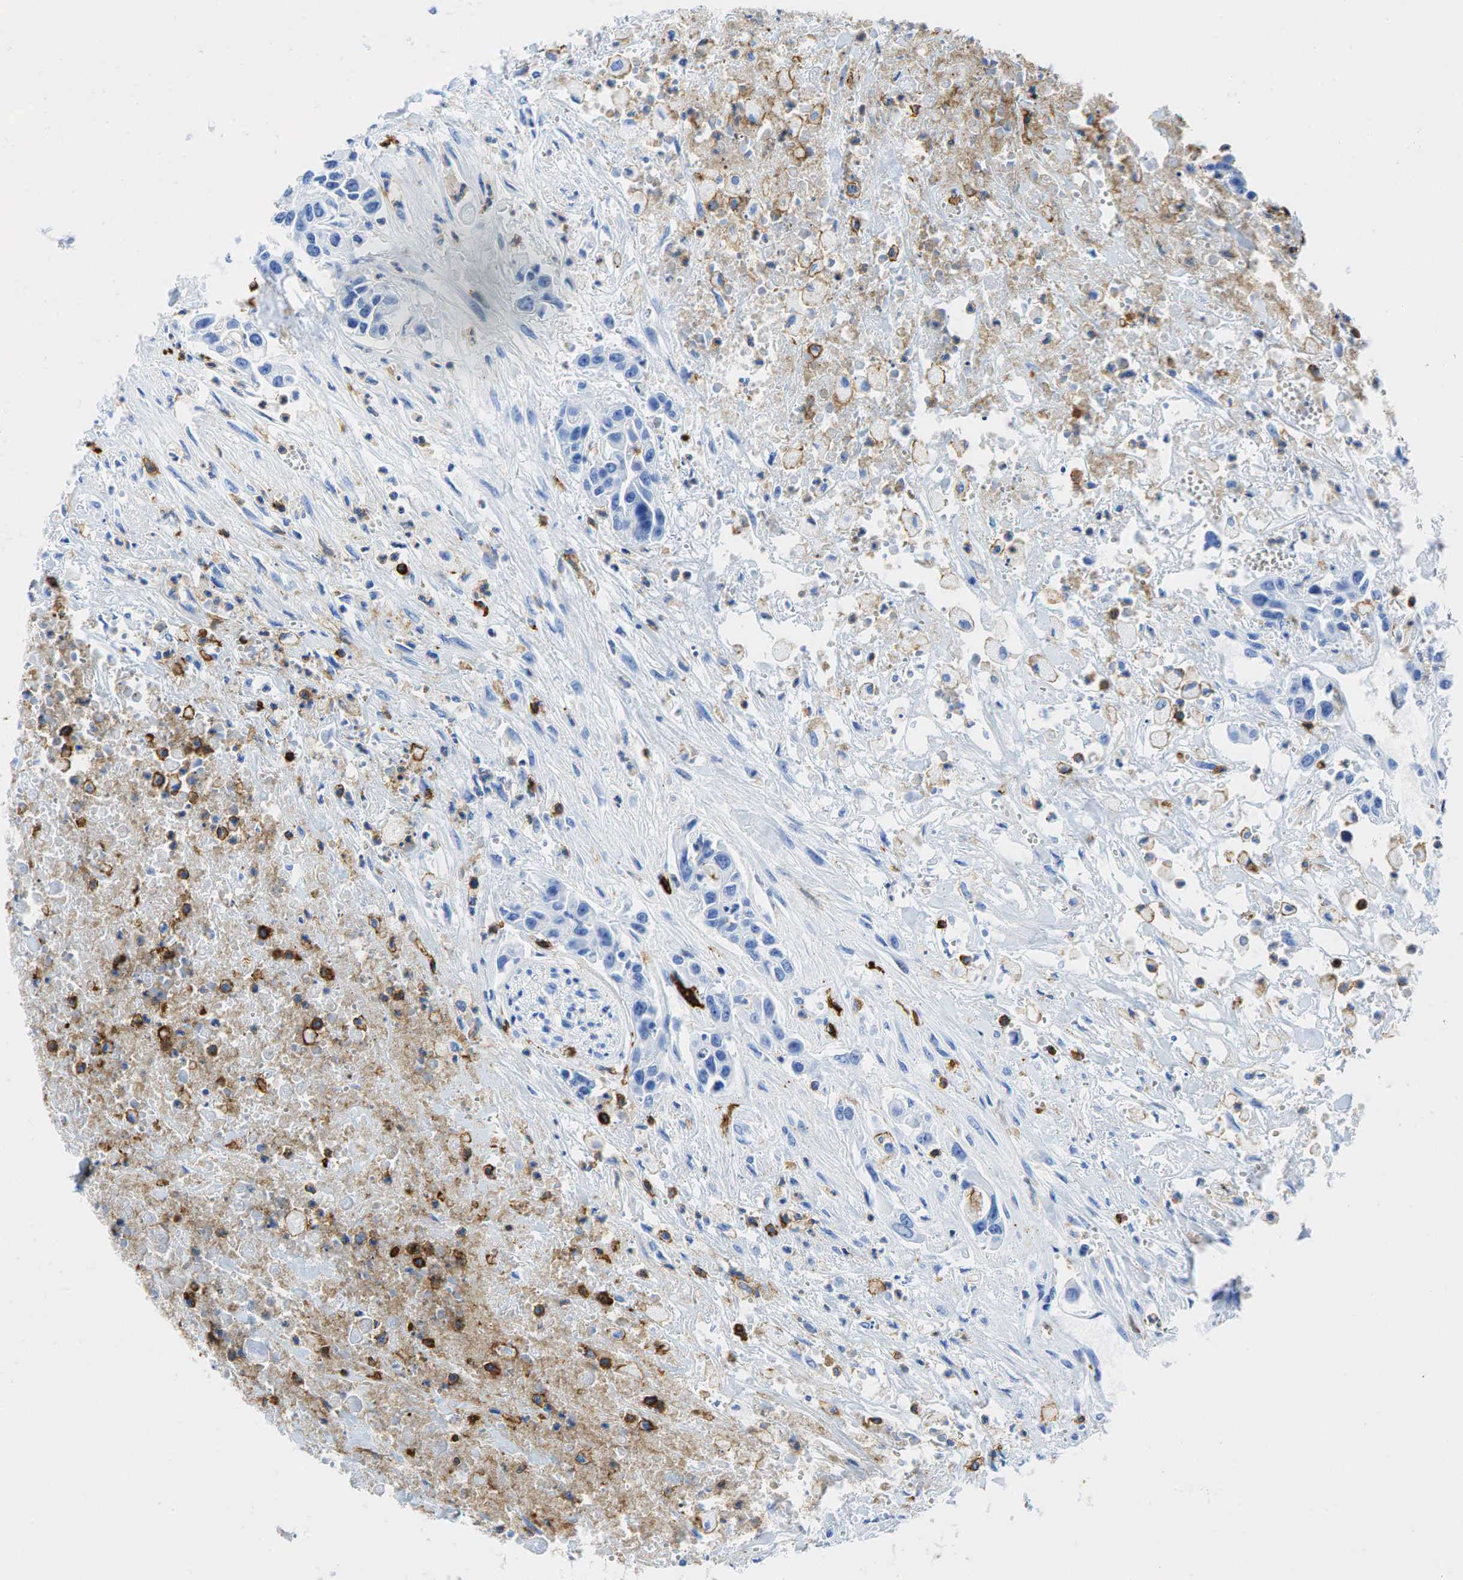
{"staining": {"intensity": "weak", "quantity": "<25%", "location": "nuclear"}, "tissue": "urothelial cancer", "cell_type": "Tumor cells", "image_type": "cancer", "snomed": [{"axis": "morphology", "description": "Urothelial carcinoma, High grade"}, {"axis": "topography", "description": "Urinary bladder"}], "caption": "Immunohistochemistry (IHC) histopathology image of neoplastic tissue: human high-grade urothelial carcinoma stained with DAB (3,3'-diaminobenzidine) exhibits no significant protein staining in tumor cells. (Brightfield microscopy of DAB (3,3'-diaminobenzidine) IHC at high magnification).", "gene": "PTPRC", "patient": {"sex": "male", "age": 86}}